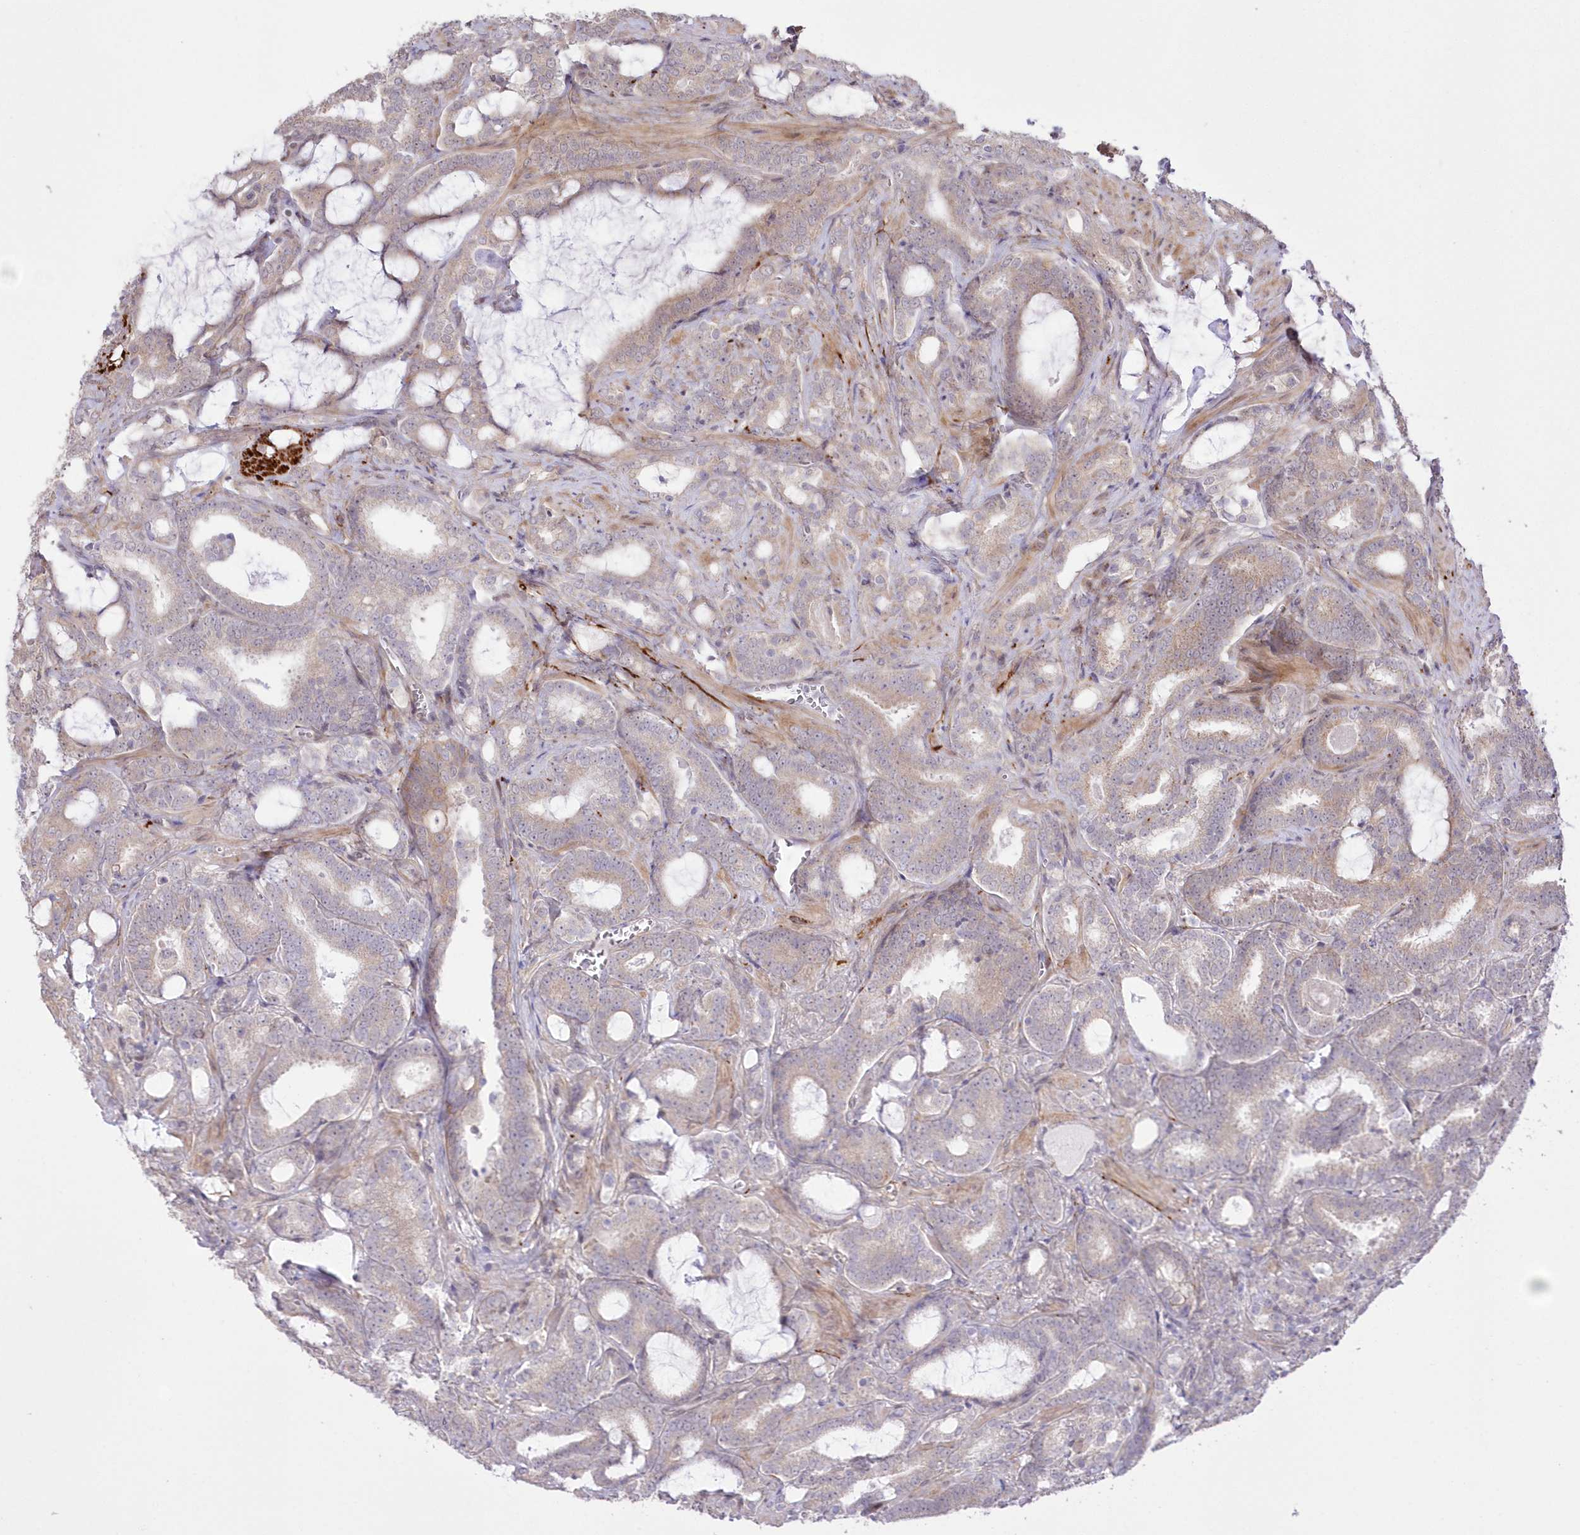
{"staining": {"intensity": "weak", "quantity": "<25%", "location": "cytoplasmic/membranous"}, "tissue": "prostate cancer", "cell_type": "Tumor cells", "image_type": "cancer", "snomed": [{"axis": "morphology", "description": "Adenocarcinoma, High grade"}, {"axis": "topography", "description": "Prostate and seminal vesicle, NOS"}], "caption": "High-grade adenocarcinoma (prostate) stained for a protein using IHC displays no expression tumor cells.", "gene": "FAM241B", "patient": {"sex": "male", "age": 67}}